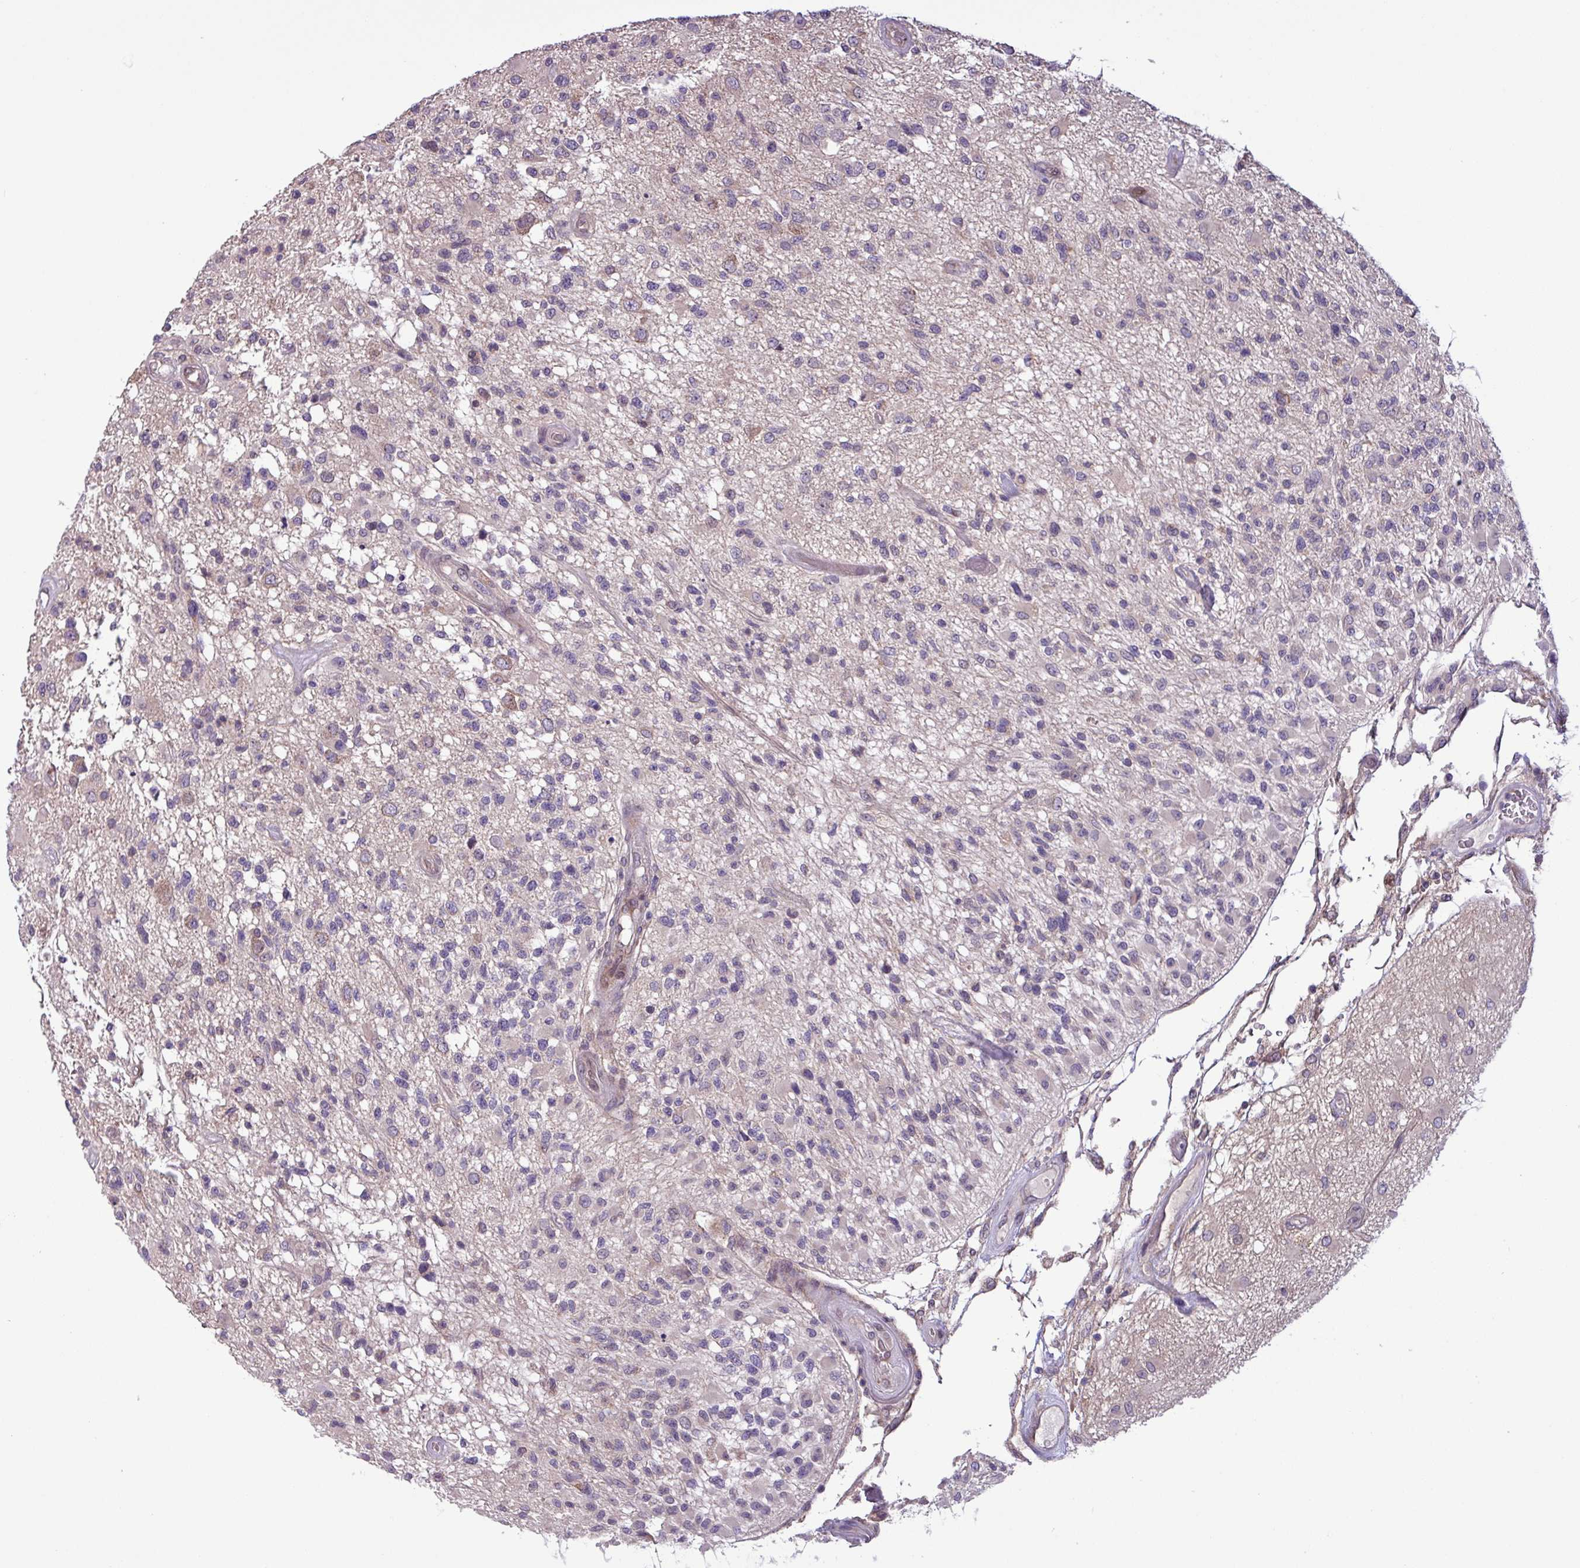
{"staining": {"intensity": "negative", "quantity": "none", "location": "none"}, "tissue": "glioma", "cell_type": "Tumor cells", "image_type": "cancer", "snomed": [{"axis": "morphology", "description": "Glioma, malignant, High grade"}, {"axis": "morphology", "description": "Glioblastoma, NOS"}, {"axis": "topography", "description": "Brain"}], "caption": "Protein analysis of glioblastoma reveals no significant expression in tumor cells. (DAB immunohistochemistry (IHC), high magnification).", "gene": "C20orf27", "patient": {"sex": "male", "age": 60}}